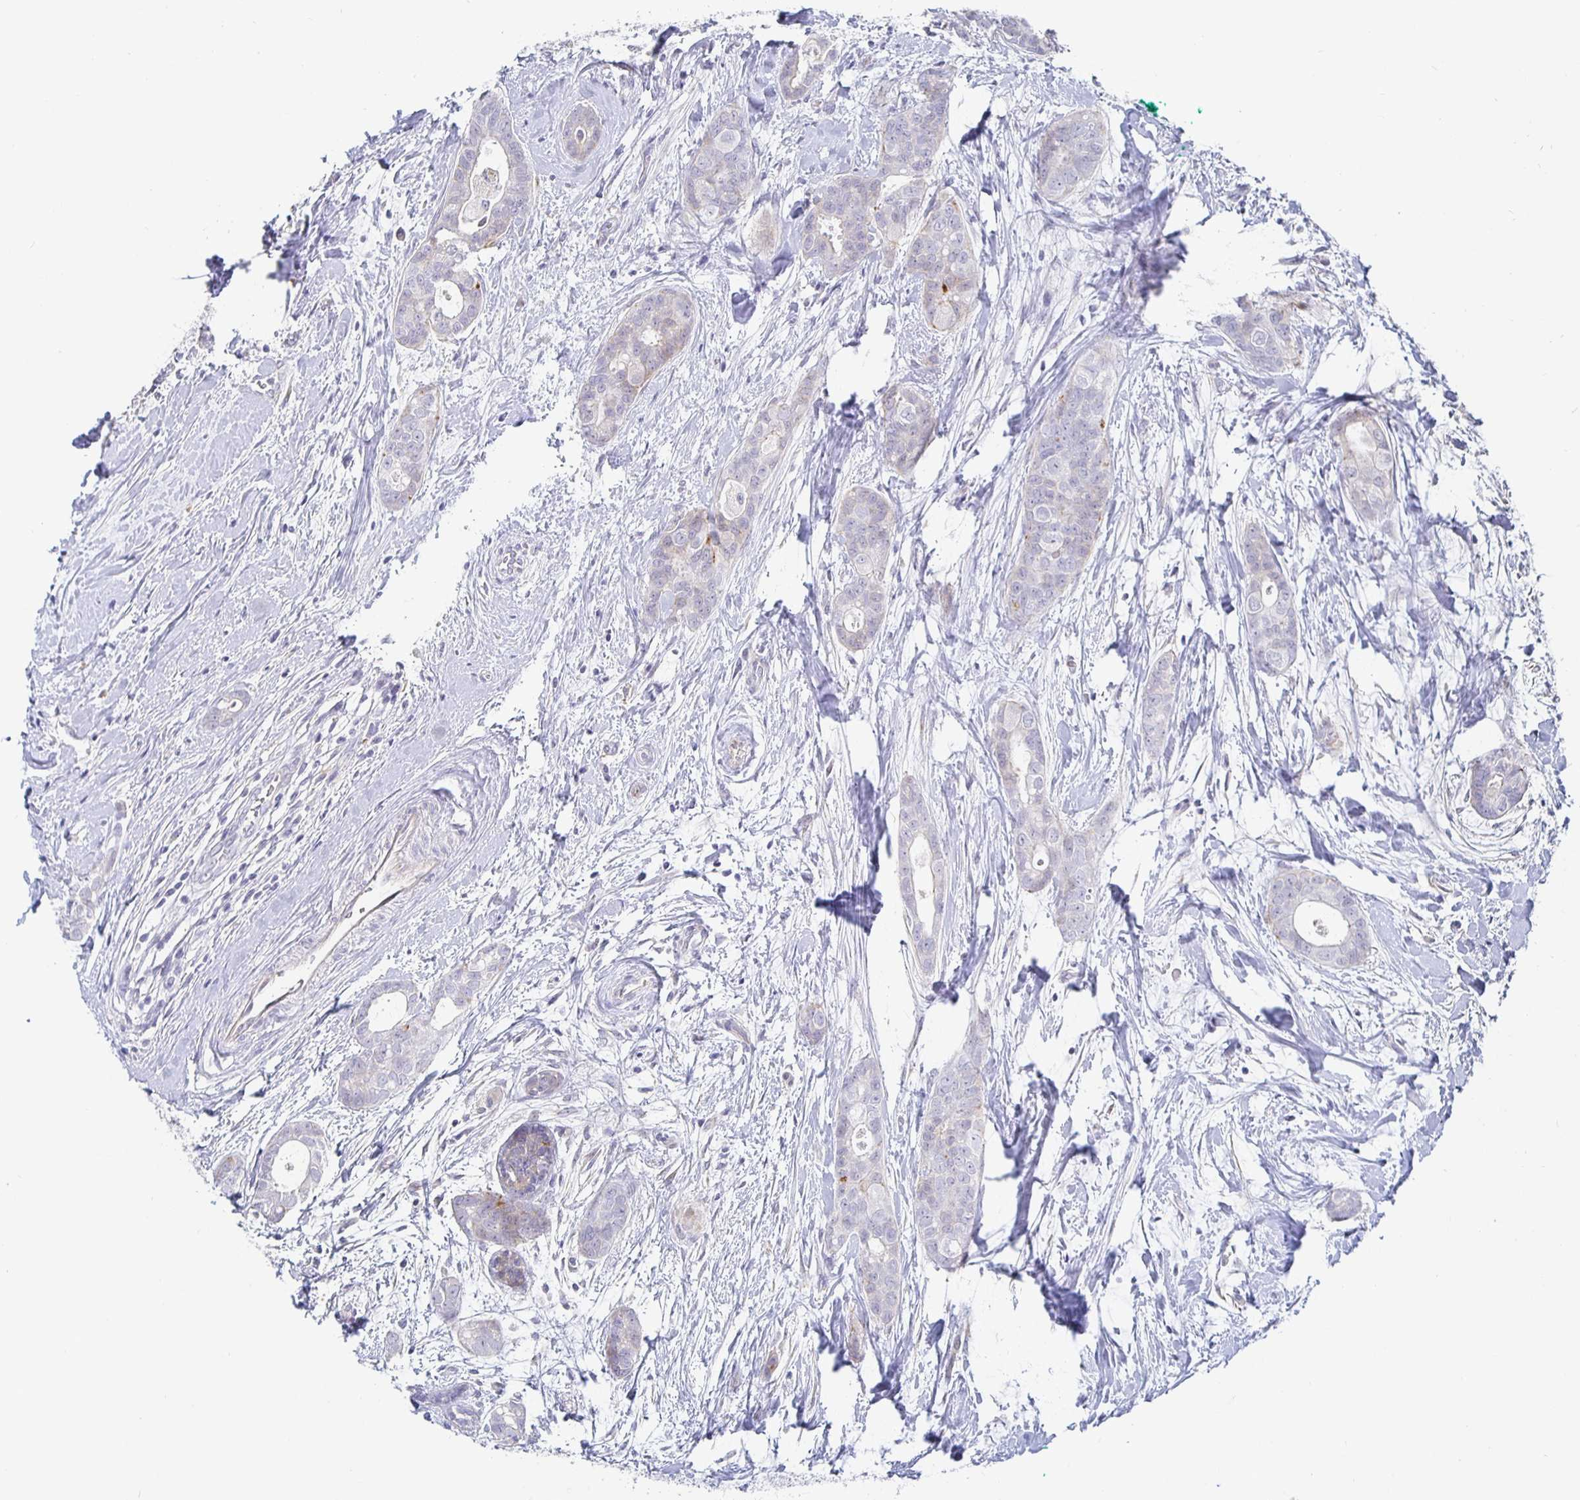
{"staining": {"intensity": "negative", "quantity": "none", "location": "none"}, "tissue": "breast cancer", "cell_type": "Tumor cells", "image_type": "cancer", "snomed": [{"axis": "morphology", "description": "Duct carcinoma"}, {"axis": "topography", "description": "Breast"}], "caption": "Tumor cells are negative for protein expression in human breast cancer (intraductal carcinoma).", "gene": "S100G", "patient": {"sex": "female", "age": 45}}